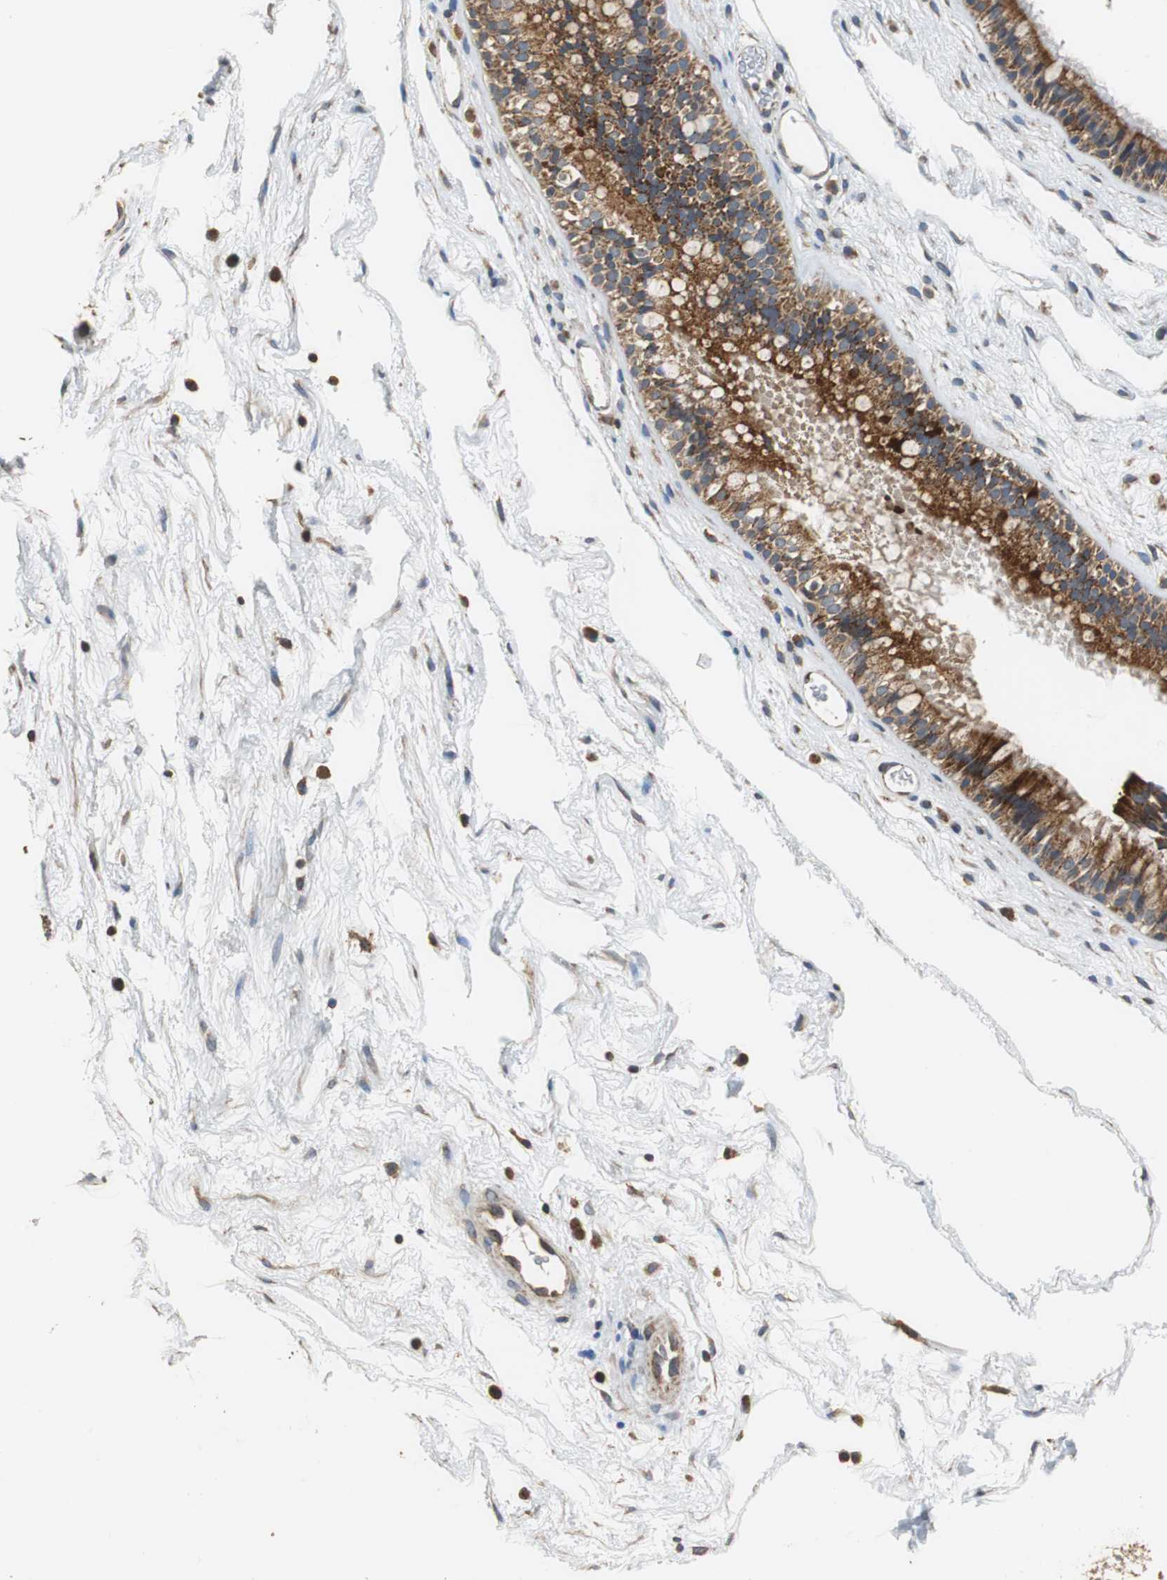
{"staining": {"intensity": "strong", "quantity": ">75%", "location": "cytoplasmic/membranous"}, "tissue": "nasopharynx", "cell_type": "Respiratory epithelial cells", "image_type": "normal", "snomed": [{"axis": "morphology", "description": "Normal tissue, NOS"}, {"axis": "morphology", "description": "Inflammation, NOS"}, {"axis": "topography", "description": "Nasopharynx"}], "caption": "Immunohistochemistry image of unremarkable nasopharynx: nasopharynx stained using immunohistochemistry (IHC) shows high levels of strong protein expression localized specifically in the cytoplasmic/membranous of respiratory epithelial cells, appearing as a cytoplasmic/membranous brown color.", "gene": "HMGCL", "patient": {"sex": "male", "age": 48}}